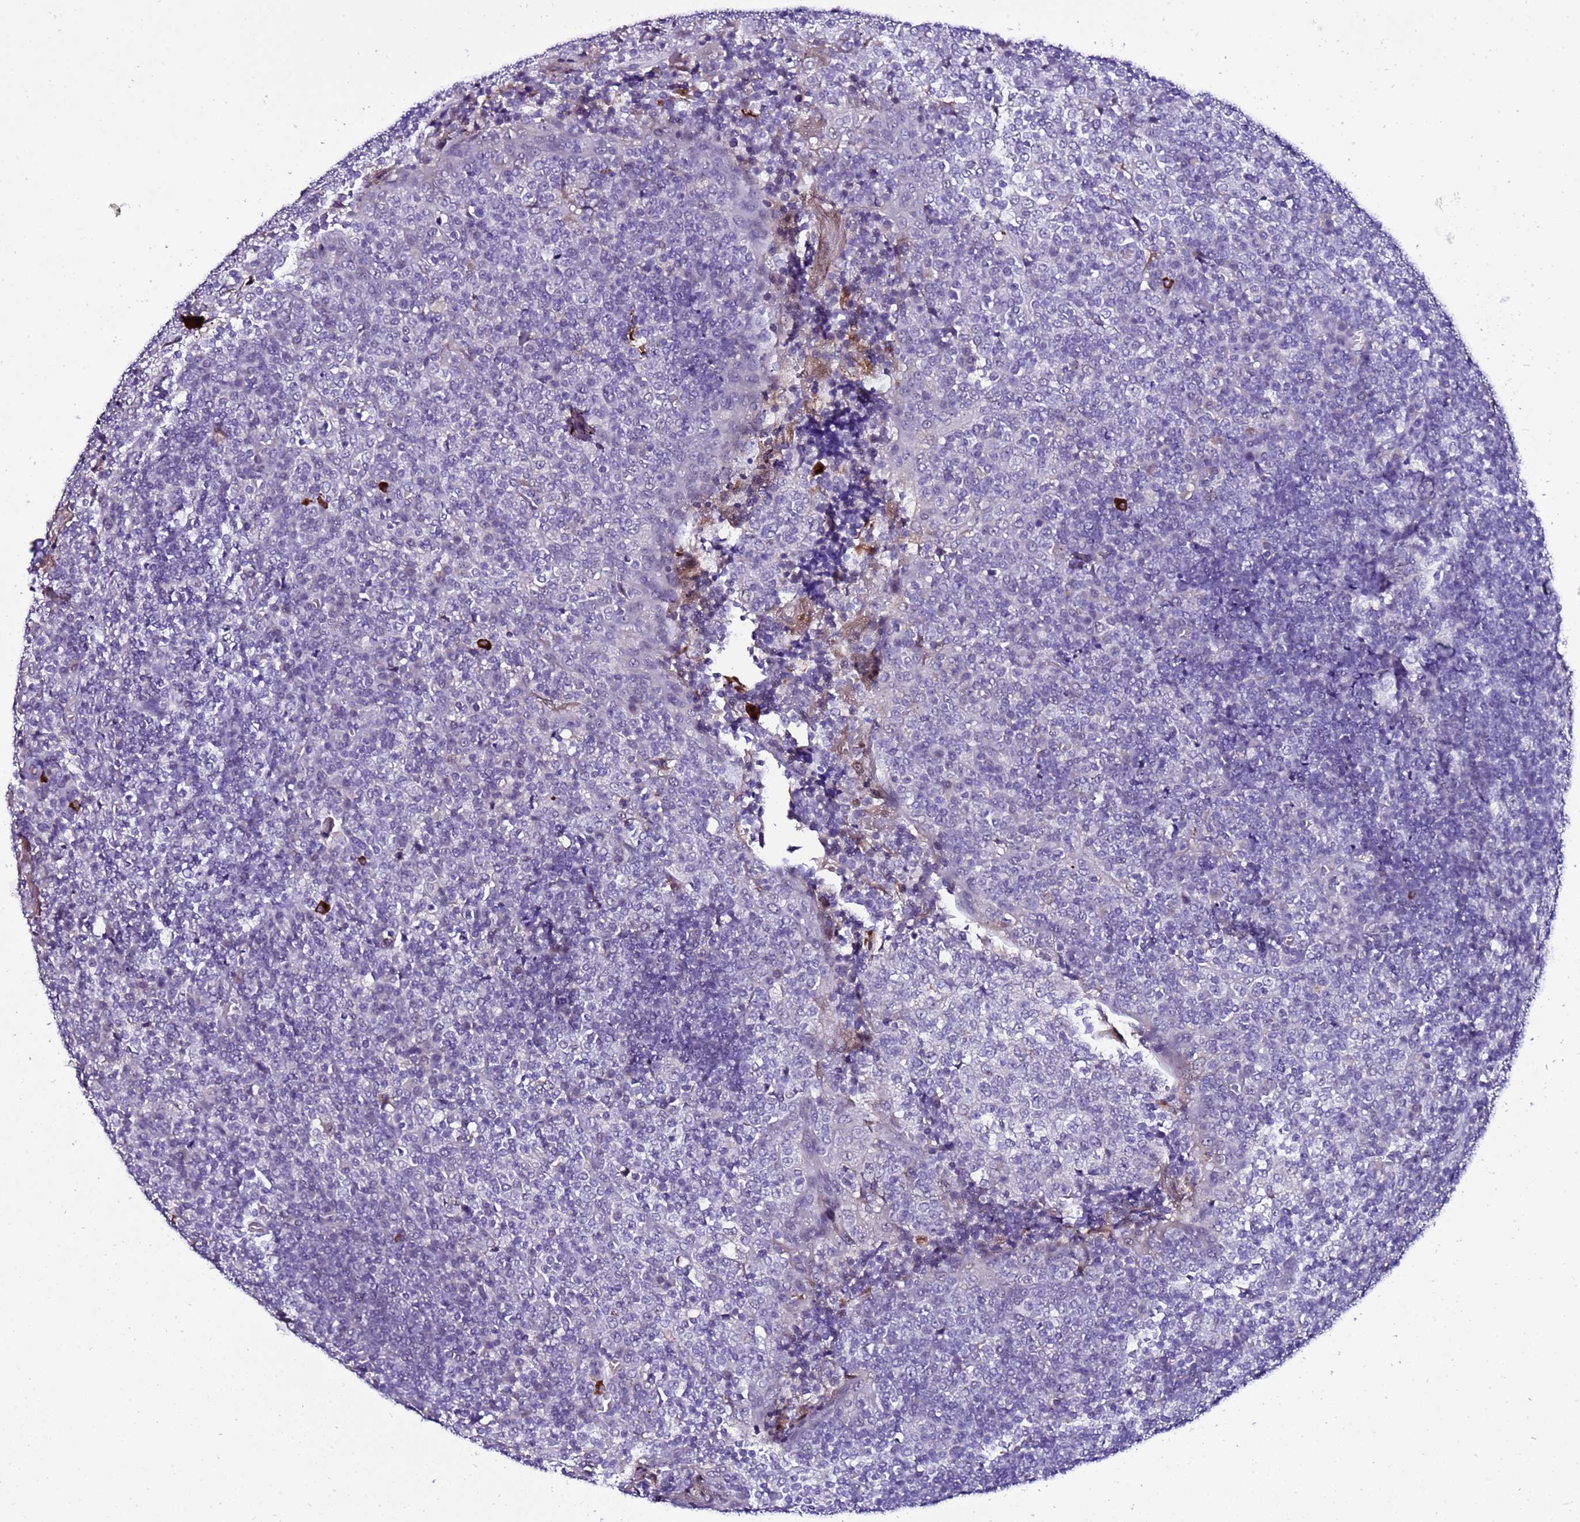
{"staining": {"intensity": "weak", "quantity": "<25%", "location": "nuclear"}, "tissue": "tonsil", "cell_type": "Germinal center cells", "image_type": "normal", "snomed": [{"axis": "morphology", "description": "Normal tissue, NOS"}, {"axis": "topography", "description": "Tonsil"}], "caption": "Micrograph shows no significant protein staining in germinal center cells of benign tonsil.", "gene": "C19orf47", "patient": {"sex": "female", "age": 19}}